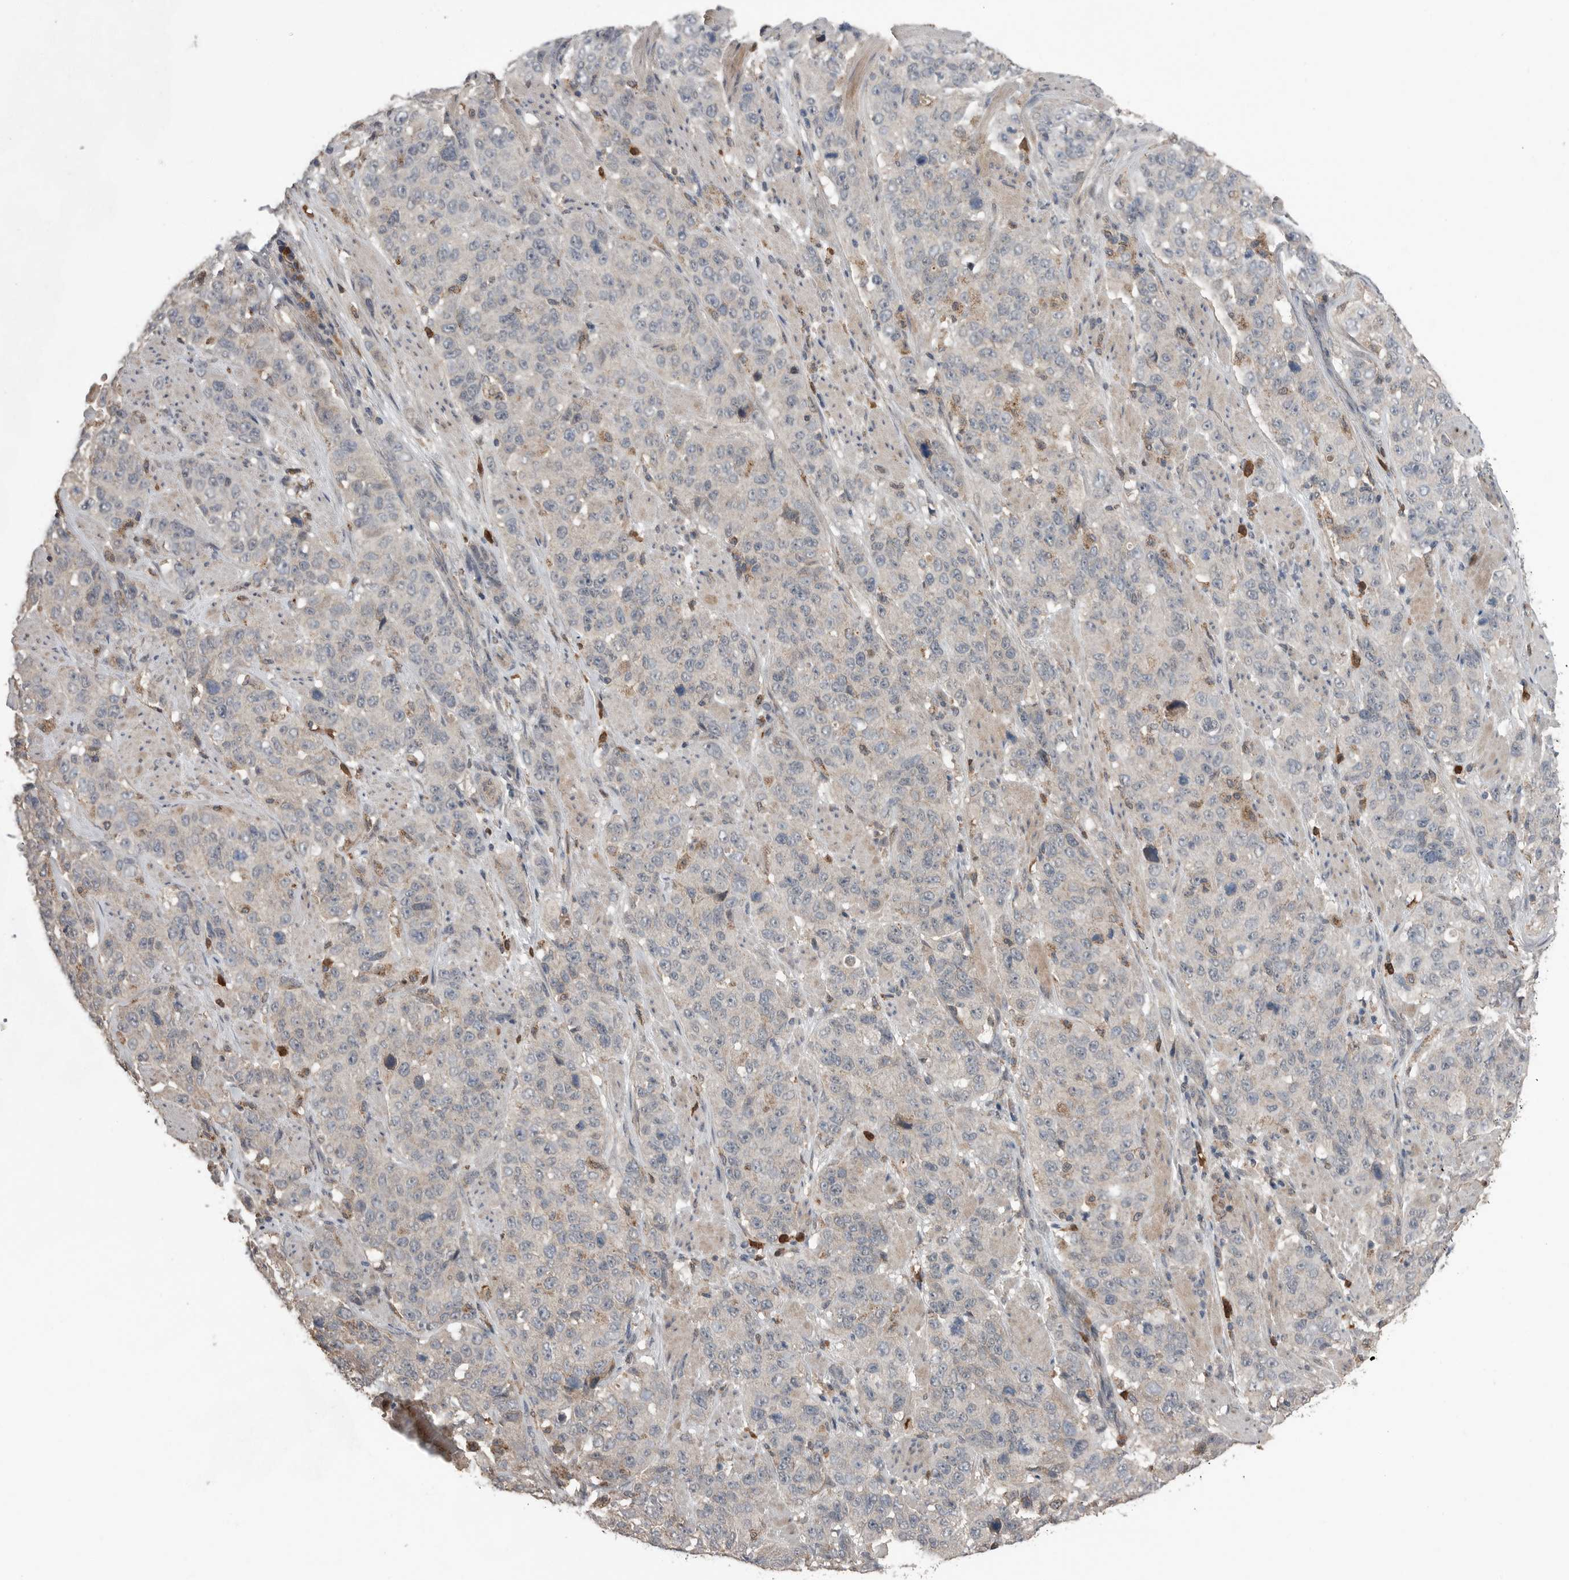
{"staining": {"intensity": "negative", "quantity": "none", "location": "none"}, "tissue": "stomach cancer", "cell_type": "Tumor cells", "image_type": "cancer", "snomed": [{"axis": "morphology", "description": "Adenocarcinoma, NOS"}, {"axis": "topography", "description": "Stomach"}], "caption": "Tumor cells are negative for brown protein staining in stomach cancer (adenocarcinoma).", "gene": "SCP2", "patient": {"sex": "male", "age": 48}}